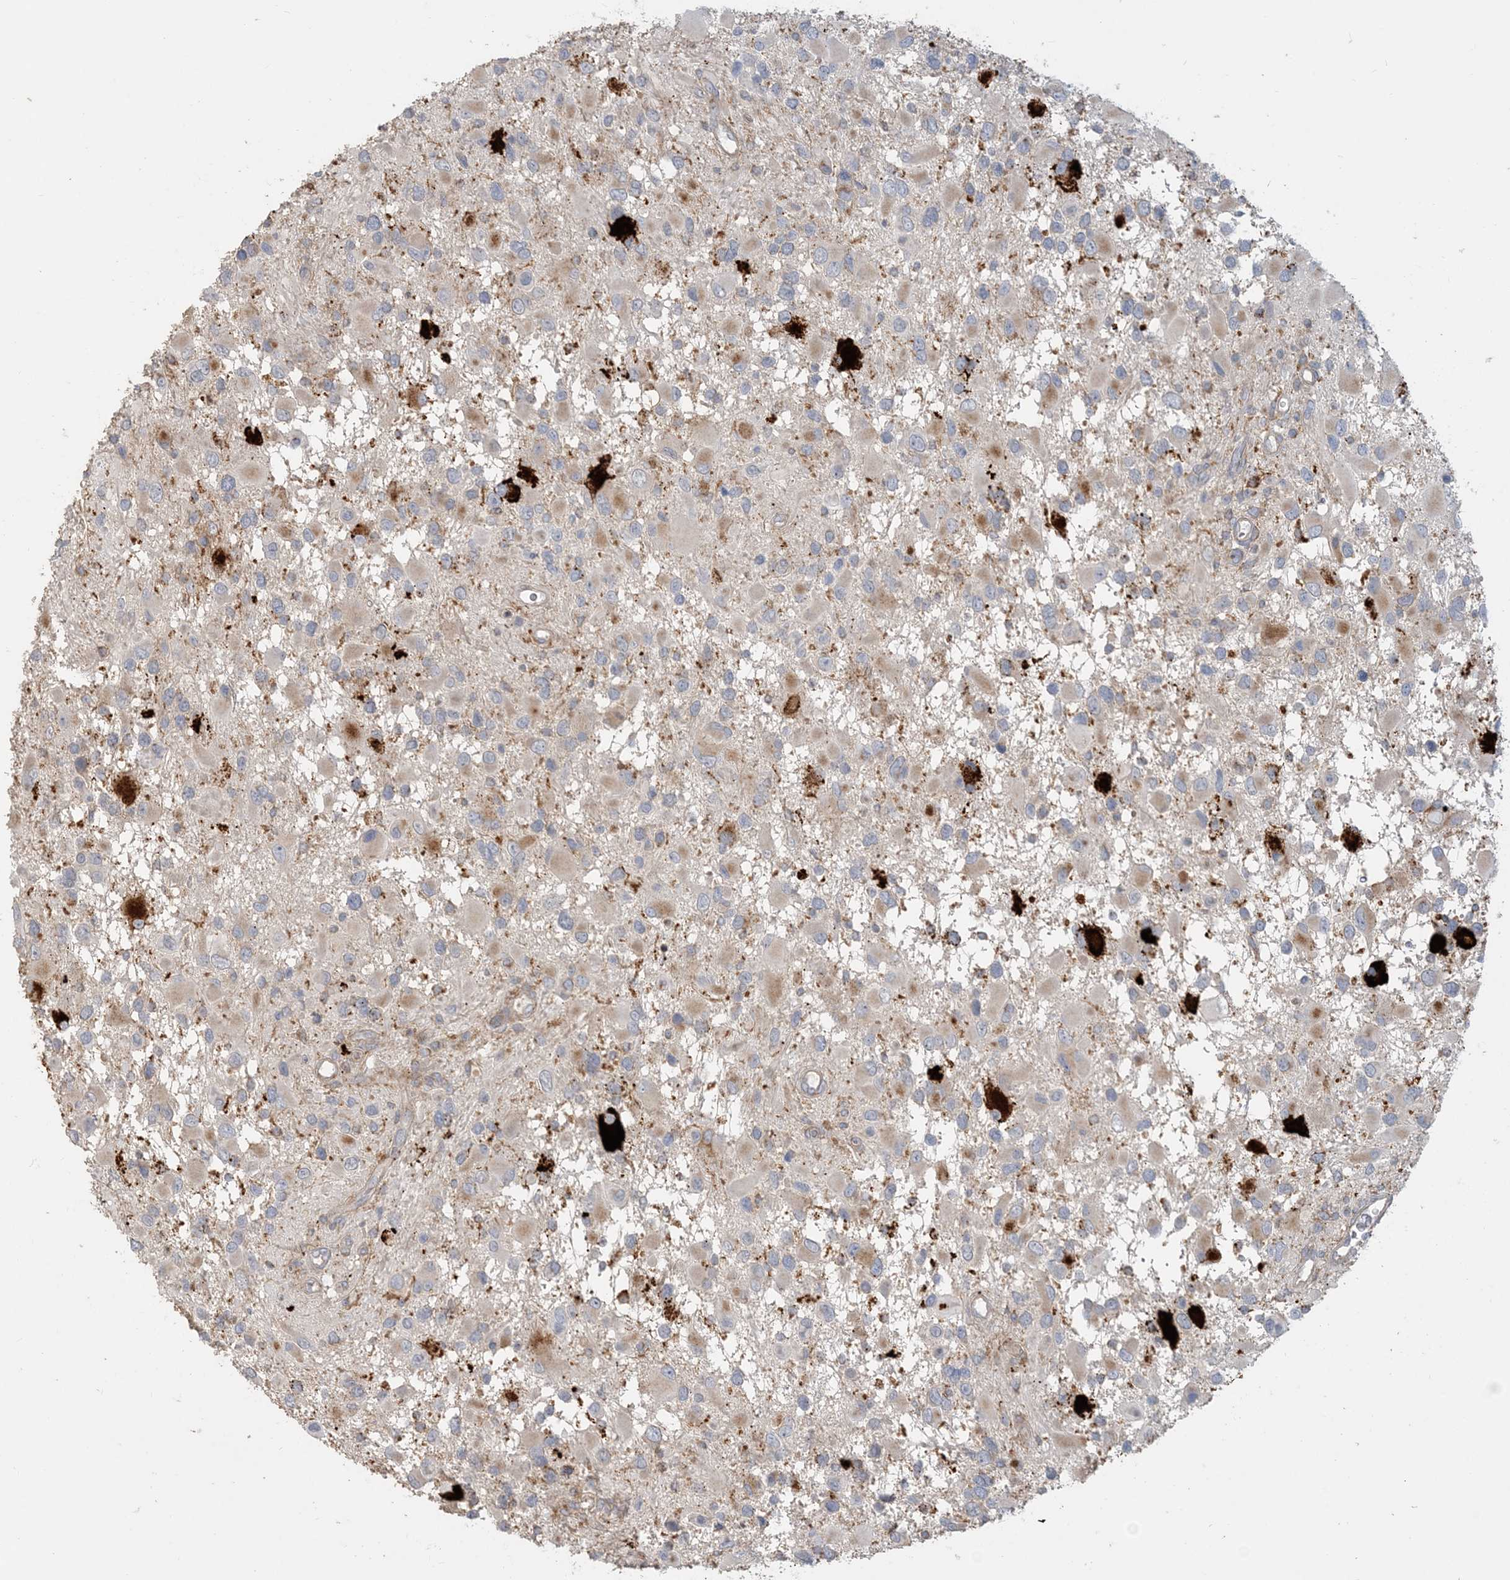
{"staining": {"intensity": "moderate", "quantity": "<25%", "location": "cytoplasmic/membranous"}, "tissue": "glioma", "cell_type": "Tumor cells", "image_type": "cancer", "snomed": [{"axis": "morphology", "description": "Glioma, malignant, High grade"}, {"axis": "topography", "description": "Brain"}], "caption": "High-grade glioma (malignant) stained for a protein displays moderate cytoplasmic/membranous positivity in tumor cells.", "gene": "SPPL2A", "patient": {"sex": "male", "age": 53}}